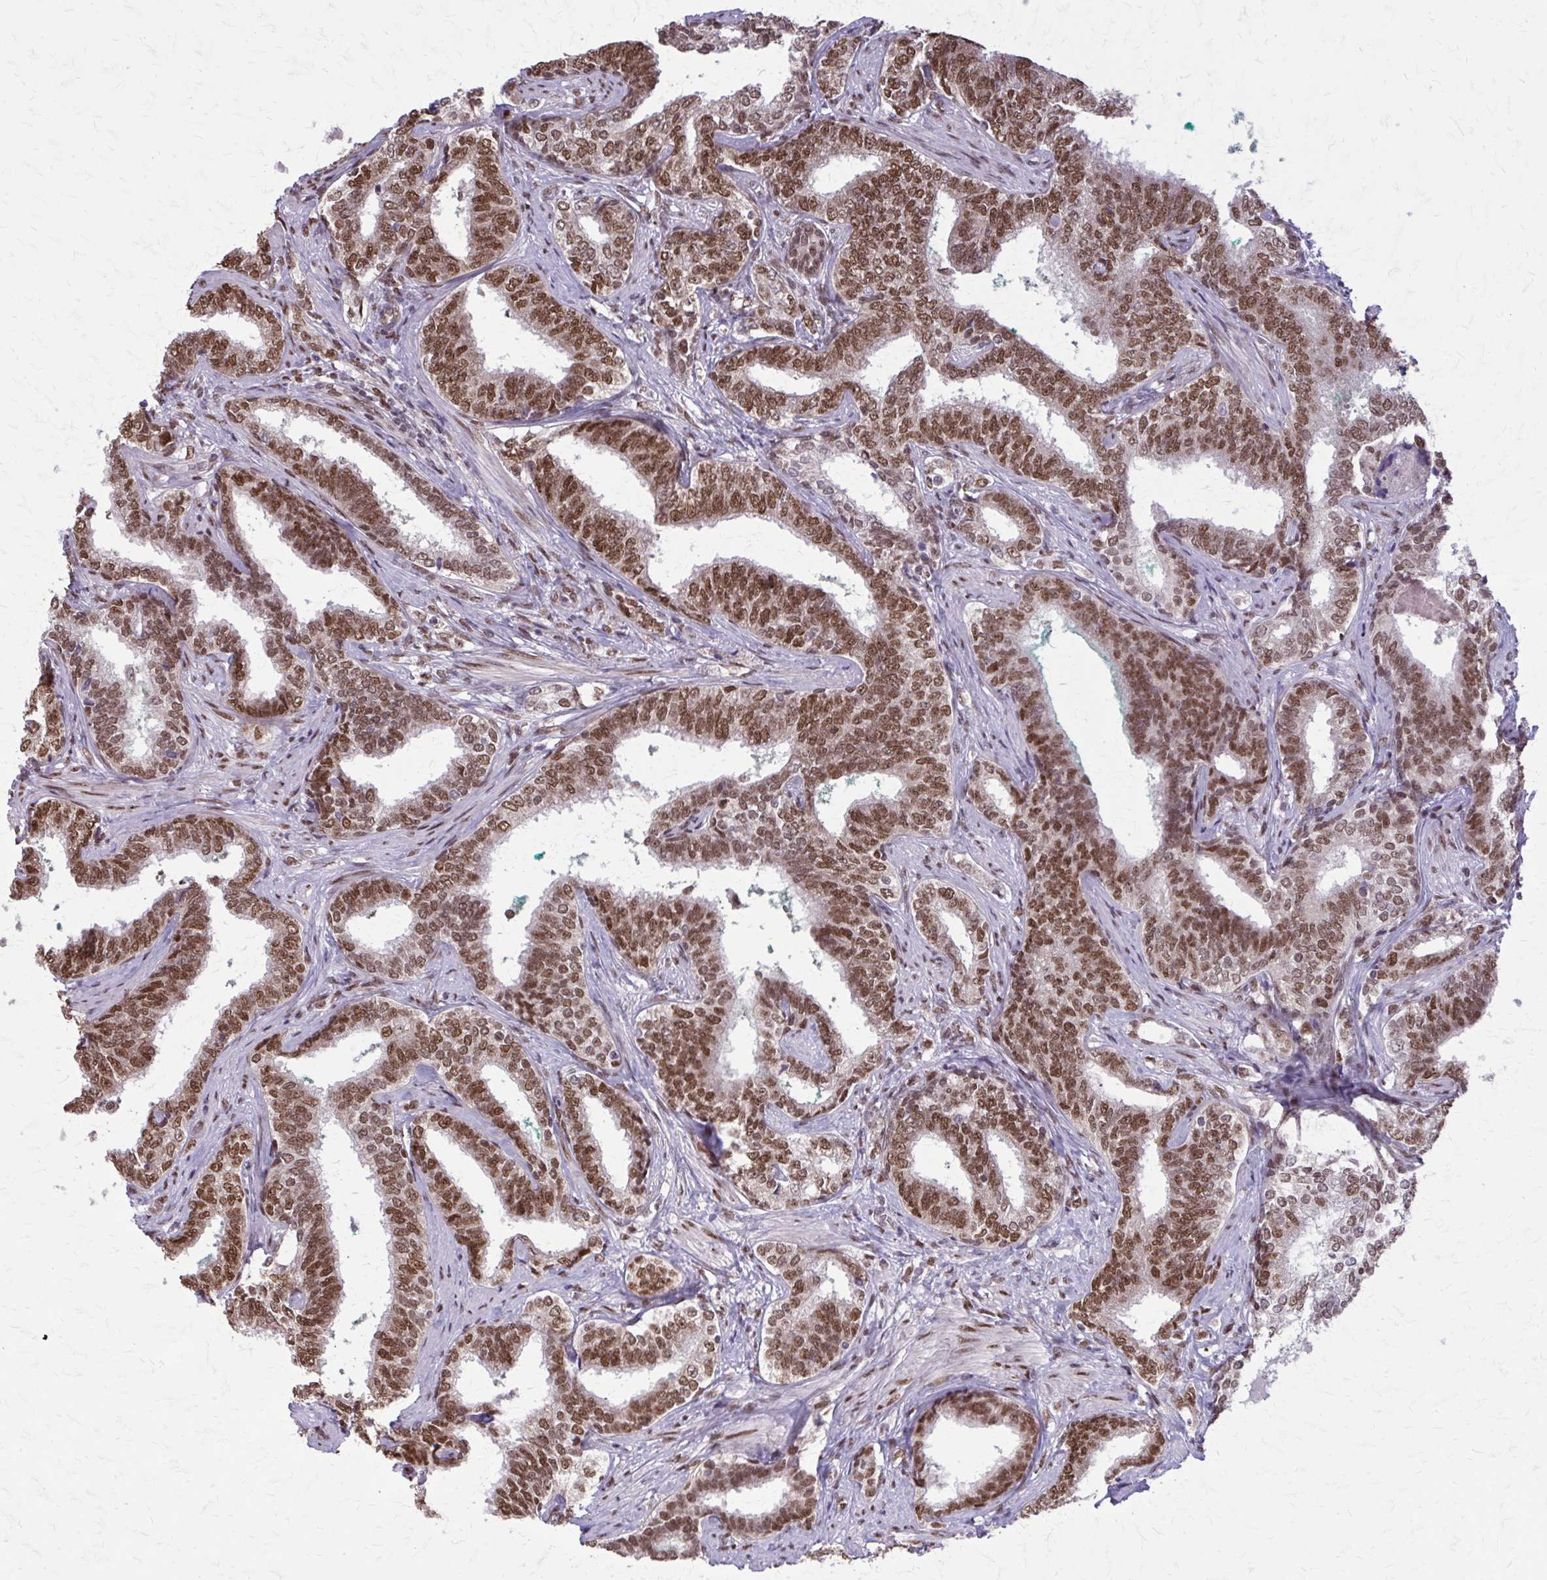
{"staining": {"intensity": "moderate", "quantity": ">75%", "location": "nuclear"}, "tissue": "prostate cancer", "cell_type": "Tumor cells", "image_type": "cancer", "snomed": [{"axis": "morphology", "description": "Adenocarcinoma, High grade"}, {"axis": "topography", "description": "Prostate"}], "caption": "Immunohistochemical staining of human prostate high-grade adenocarcinoma reveals medium levels of moderate nuclear protein positivity in approximately >75% of tumor cells.", "gene": "TTF1", "patient": {"sex": "male", "age": 72}}